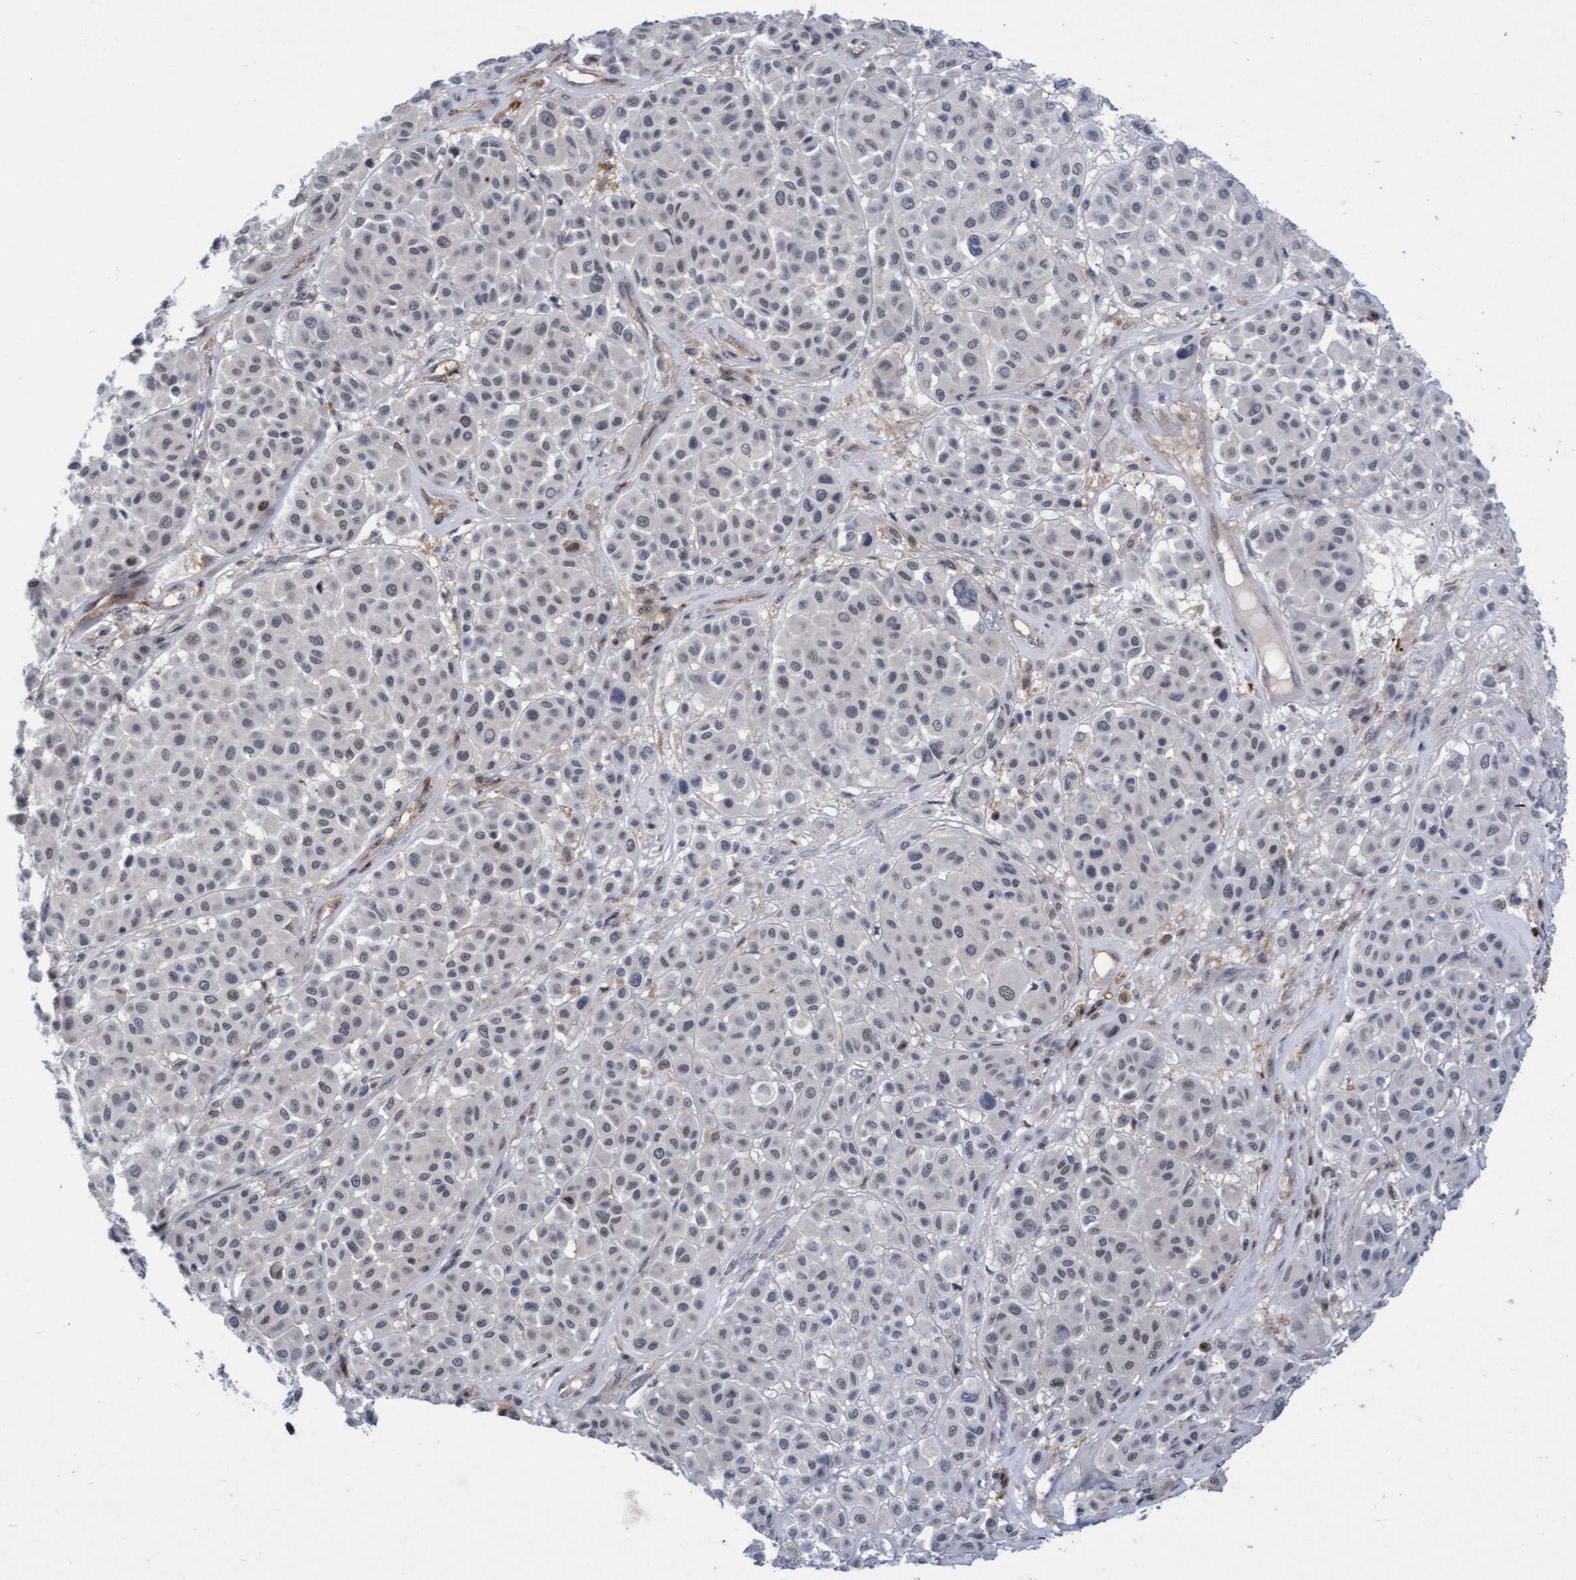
{"staining": {"intensity": "negative", "quantity": "none", "location": "none"}, "tissue": "melanoma", "cell_type": "Tumor cells", "image_type": "cancer", "snomed": [{"axis": "morphology", "description": "Malignant melanoma, Metastatic site"}, {"axis": "topography", "description": "Soft tissue"}], "caption": "There is no significant staining in tumor cells of melanoma.", "gene": "RAP1GAP2", "patient": {"sex": "male", "age": 41}}